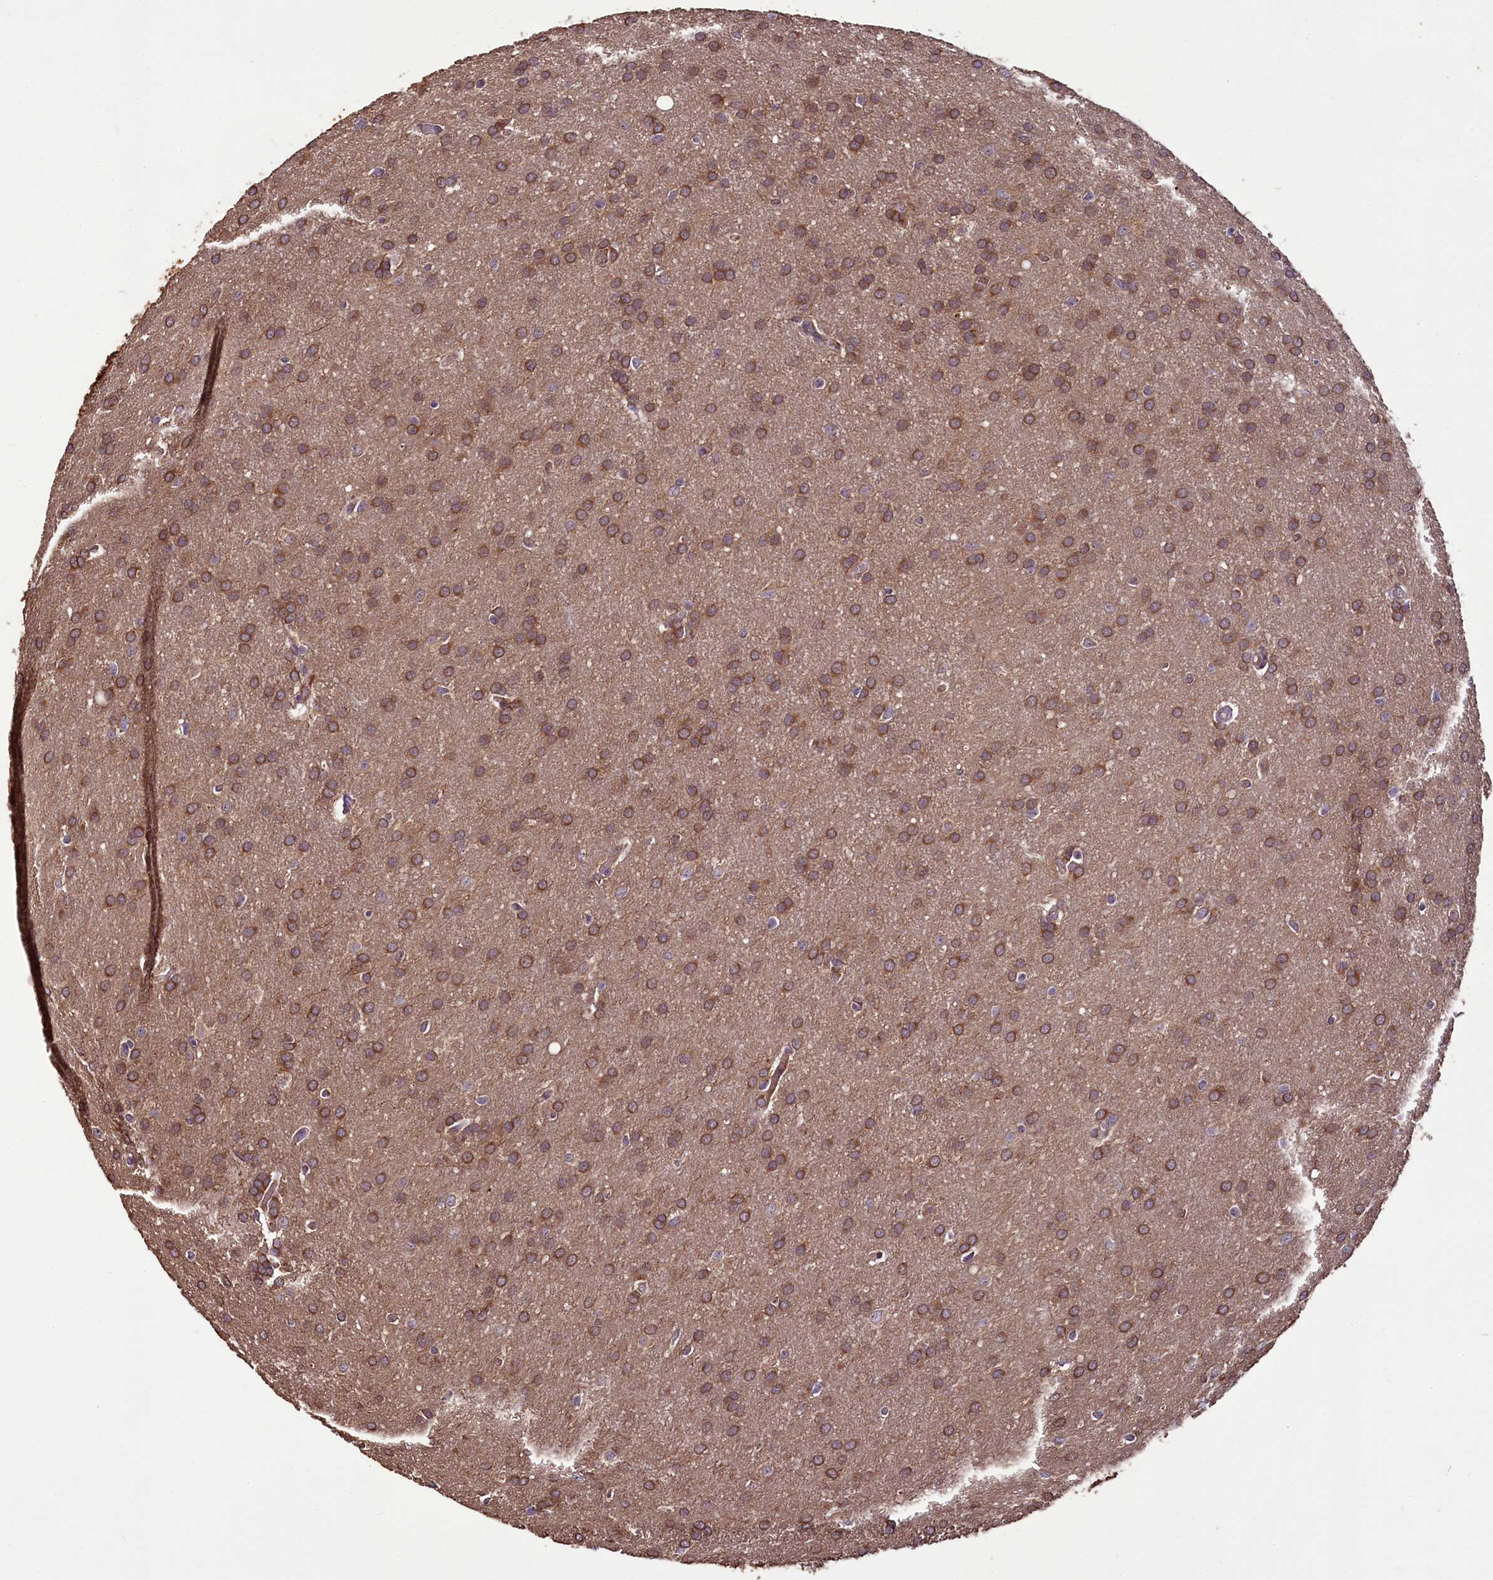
{"staining": {"intensity": "moderate", "quantity": ">75%", "location": "cytoplasmic/membranous"}, "tissue": "glioma", "cell_type": "Tumor cells", "image_type": "cancer", "snomed": [{"axis": "morphology", "description": "Glioma, malignant, Low grade"}, {"axis": "topography", "description": "Brain"}], "caption": "Glioma stained with a protein marker reveals moderate staining in tumor cells.", "gene": "RPUSD2", "patient": {"sex": "female", "age": 32}}